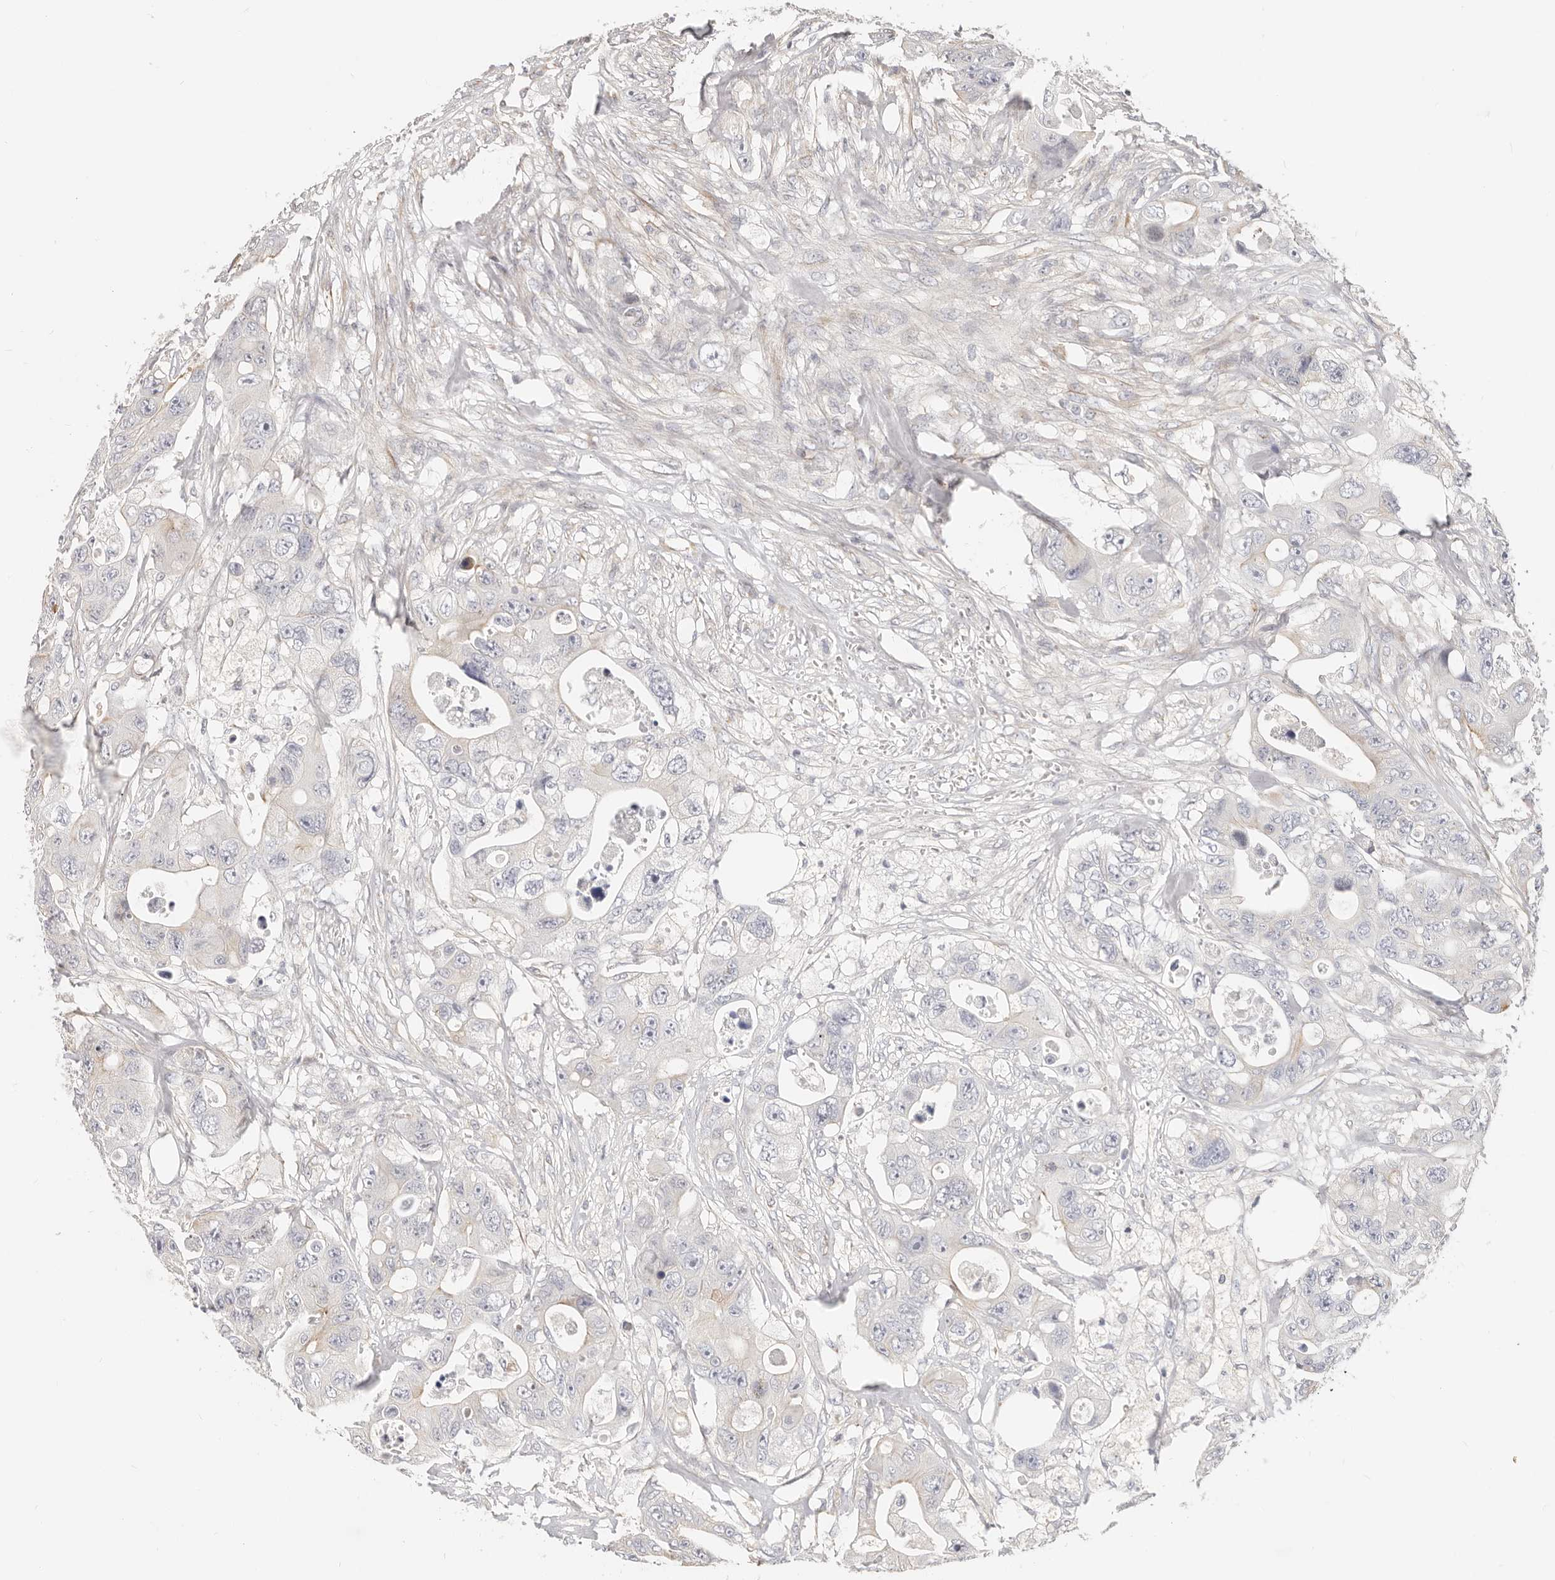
{"staining": {"intensity": "weak", "quantity": "<25%", "location": "cytoplasmic/membranous"}, "tissue": "colorectal cancer", "cell_type": "Tumor cells", "image_type": "cancer", "snomed": [{"axis": "morphology", "description": "Adenocarcinoma, NOS"}, {"axis": "topography", "description": "Colon"}], "caption": "A high-resolution image shows IHC staining of colorectal adenocarcinoma, which shows no significant expression in tumor cells.", "gene": "DTNBP1", "patient": {"sex": "female", "age": 46}}